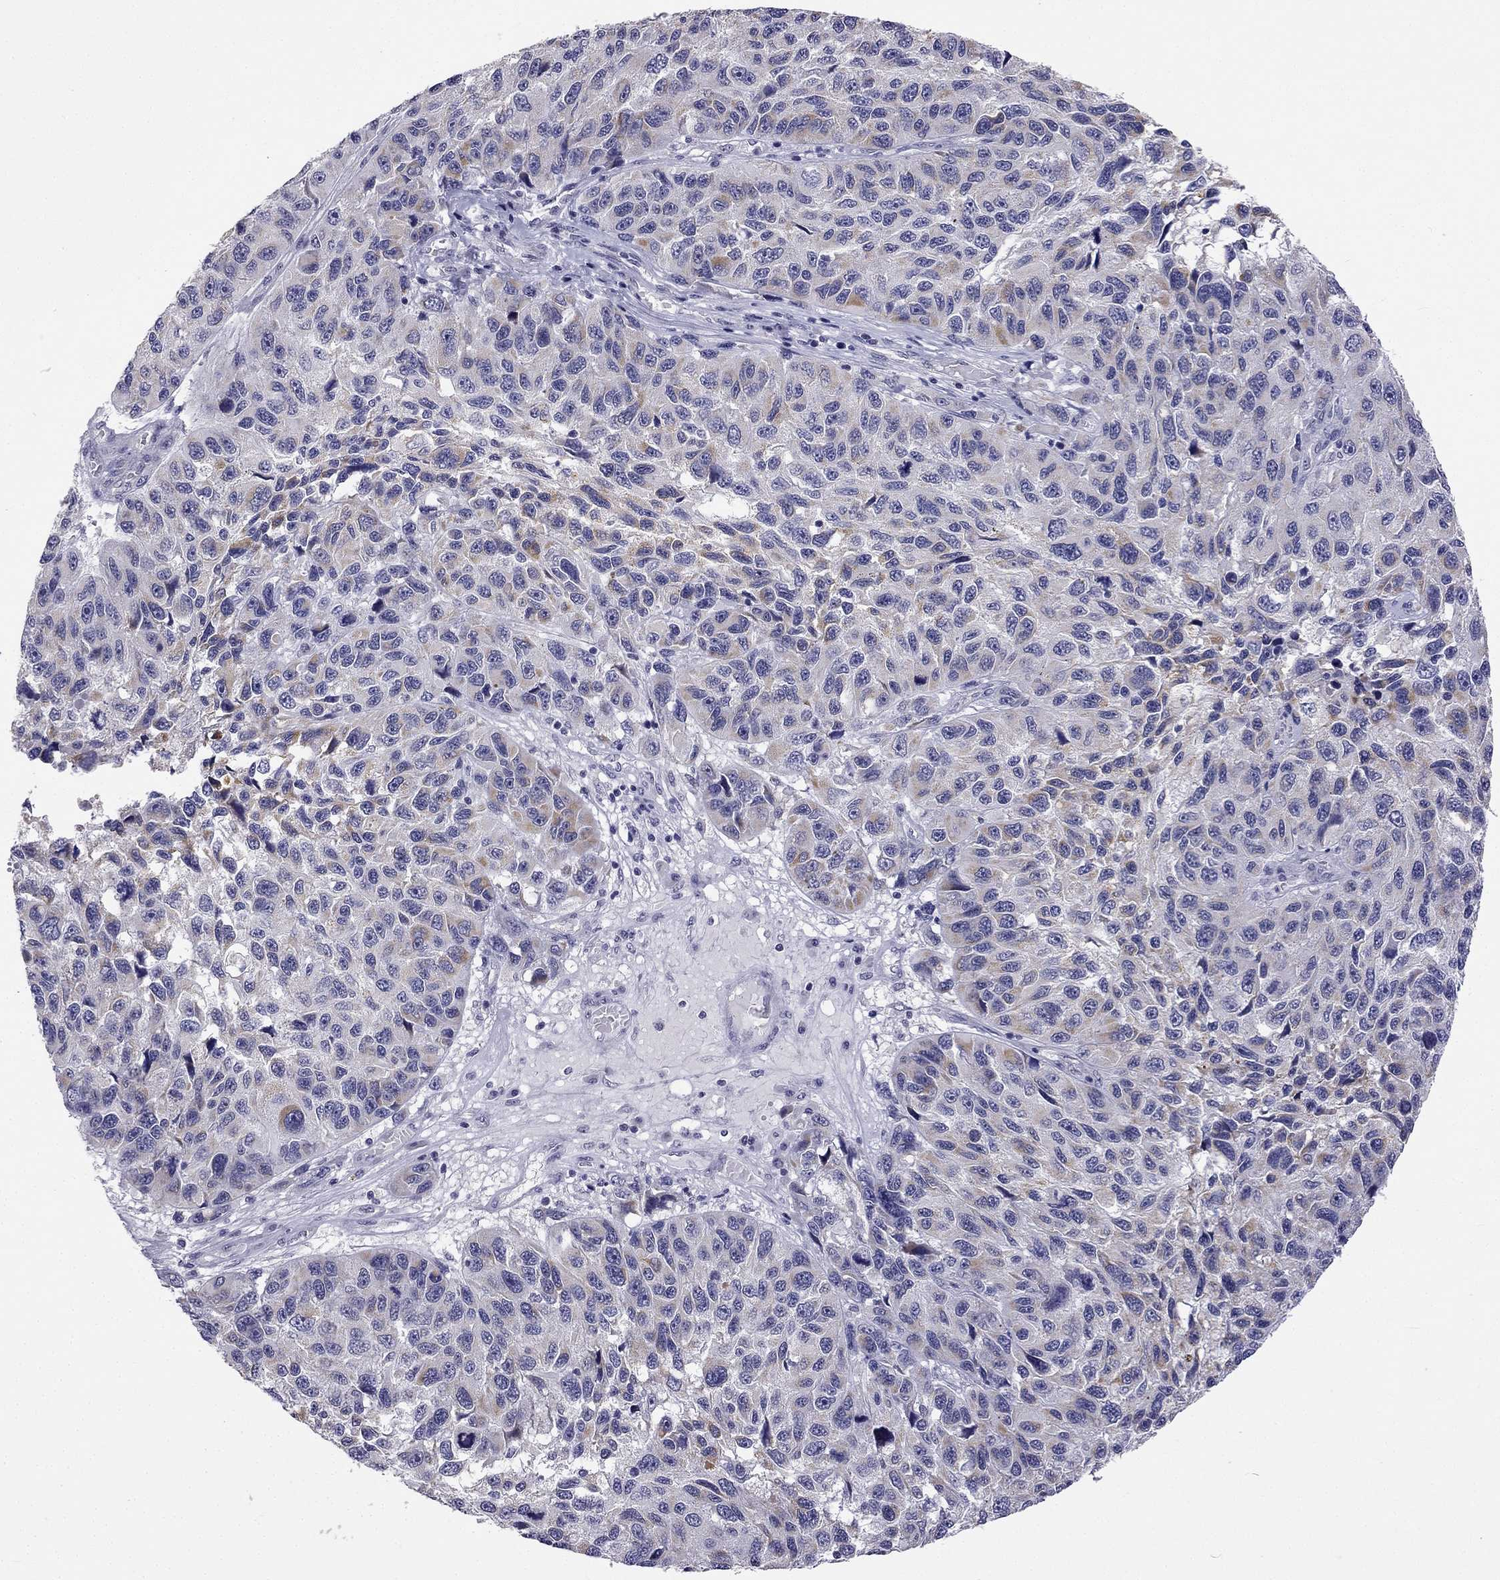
{"staining": {"intensity": "moderate", "quantity": "<25%", "location": "cytoplasmic/membranous"}, "tissue": "melanoma", "cell_type": "Tumor cells", "image_type": "cancer", "snomed": [{"axis": "morphology", "description": "Malignant melanoma, NOS"}, {"axis": "topography", "description": "Skin"}], "caption": "Immunohistochemical staining of human melanoma demonstrates low levels of moderate cytoplasmic/membranous protein expression in about <25% of tumor cells. The staining was performed using DAB to visualize the protein expression in brown, while the nuclei were stained in blue with hematoxylin (Magnification: 20x).", "gene": "C5orf49", "patient": {"sex": "male", "age": 53}}